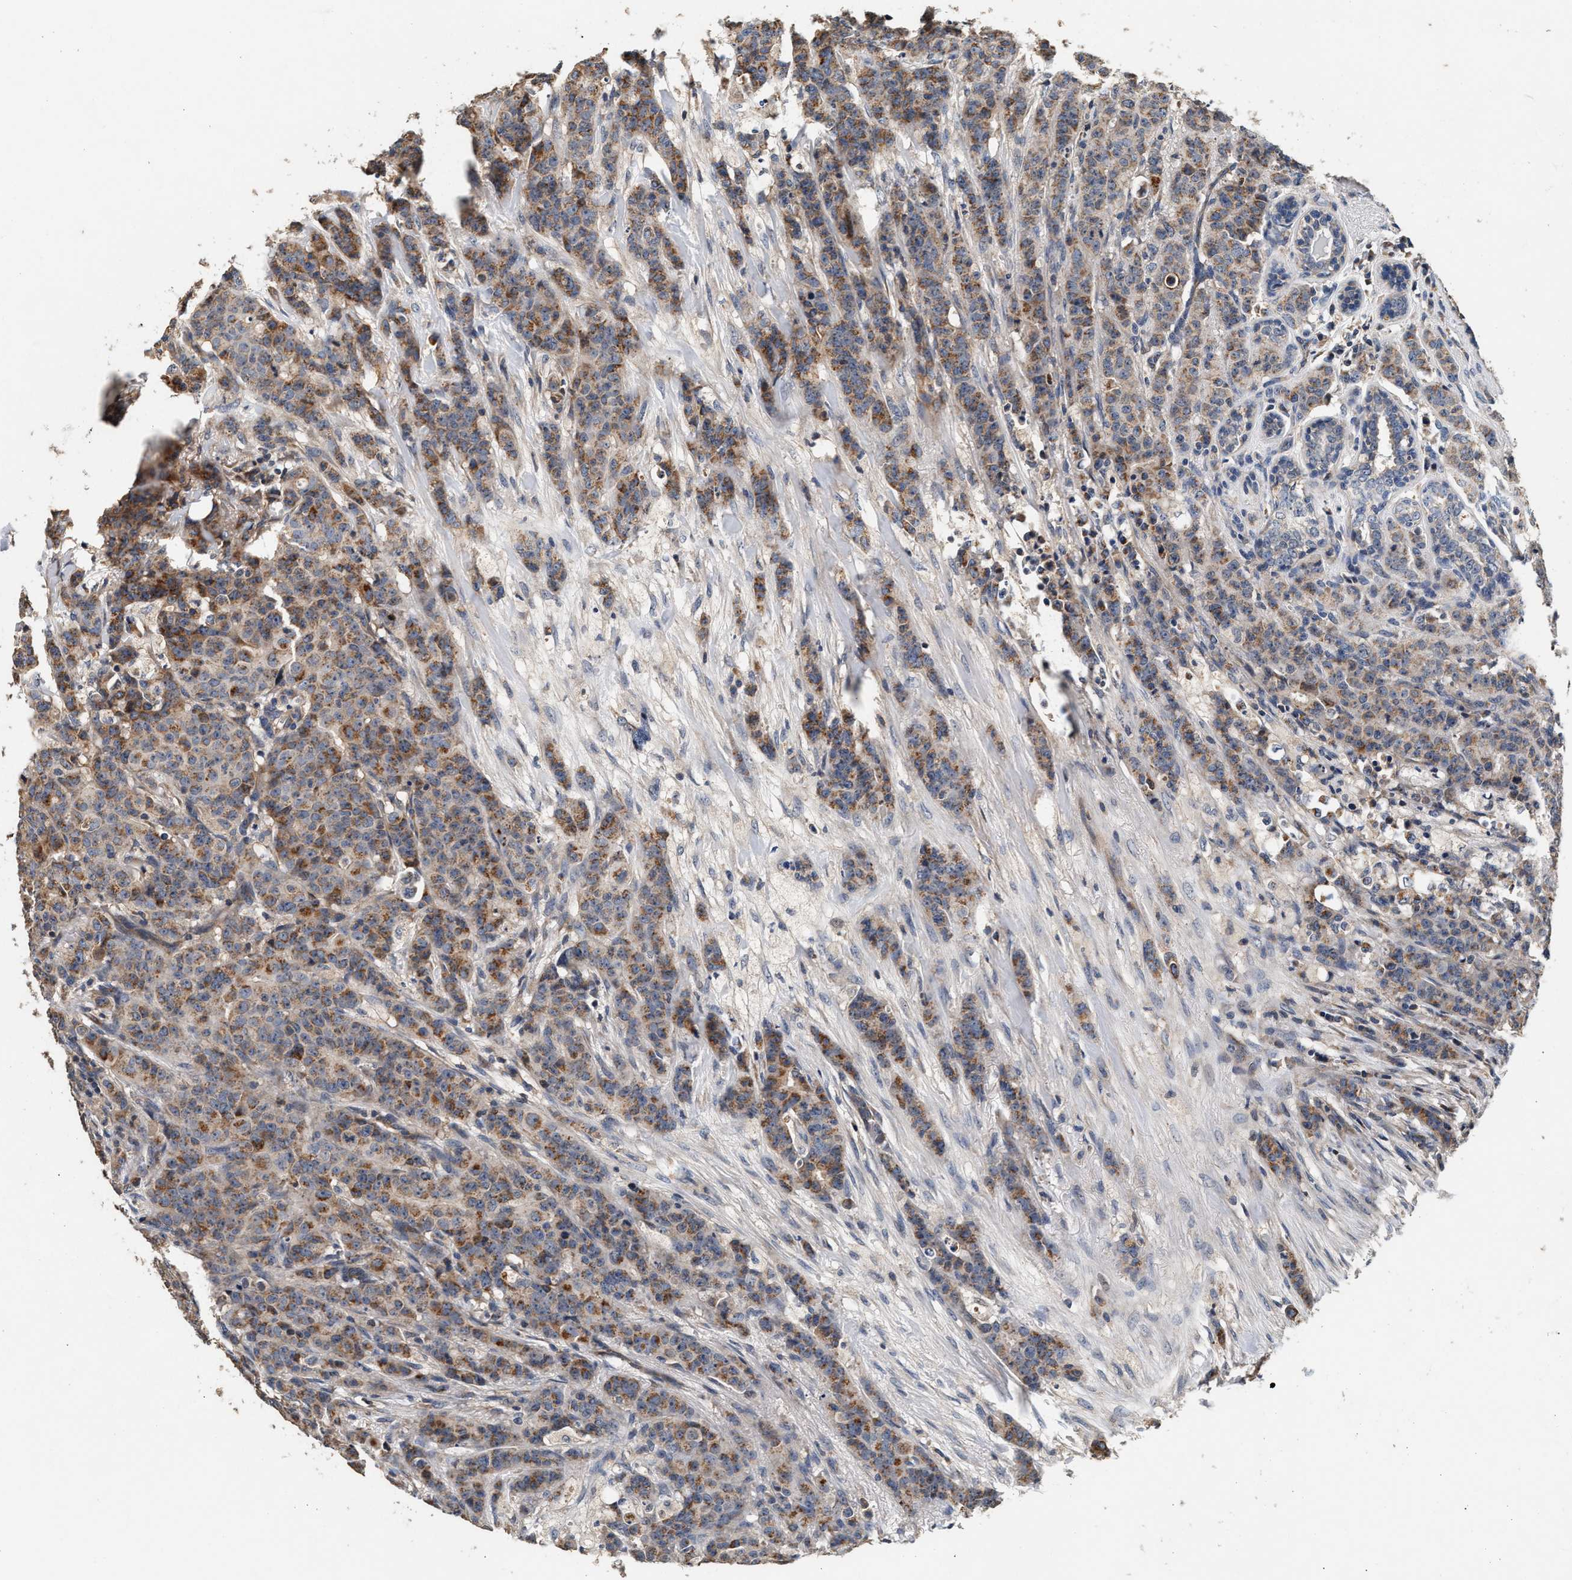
{"staining": {"intensity": "moderate", "quantity": ">75%", "location": "cytoplasmic/membranous"}, "tissue": "breast cancer", "cell_type": "Tumor cells", "image_type": "cancer", "snomed": [{"axis": "morphology", "description": "Normal tissue, NOS"}, {"axis": "morphology", "description": "Duct carcinoma"}, {"axis": "topography", "description": "Breast"}], "caption": "High-magnification brightfield microscopy of breast intraductal carcinoma stained with DAB (brown) and counterstained with hematoxylin (blue). tumor cells exhibit moderate cytoplasmic/membranous positivity is identified in about>75% of cells.", "gene": "PTGR3", "patient": {"sex": "female", "age": 40}}